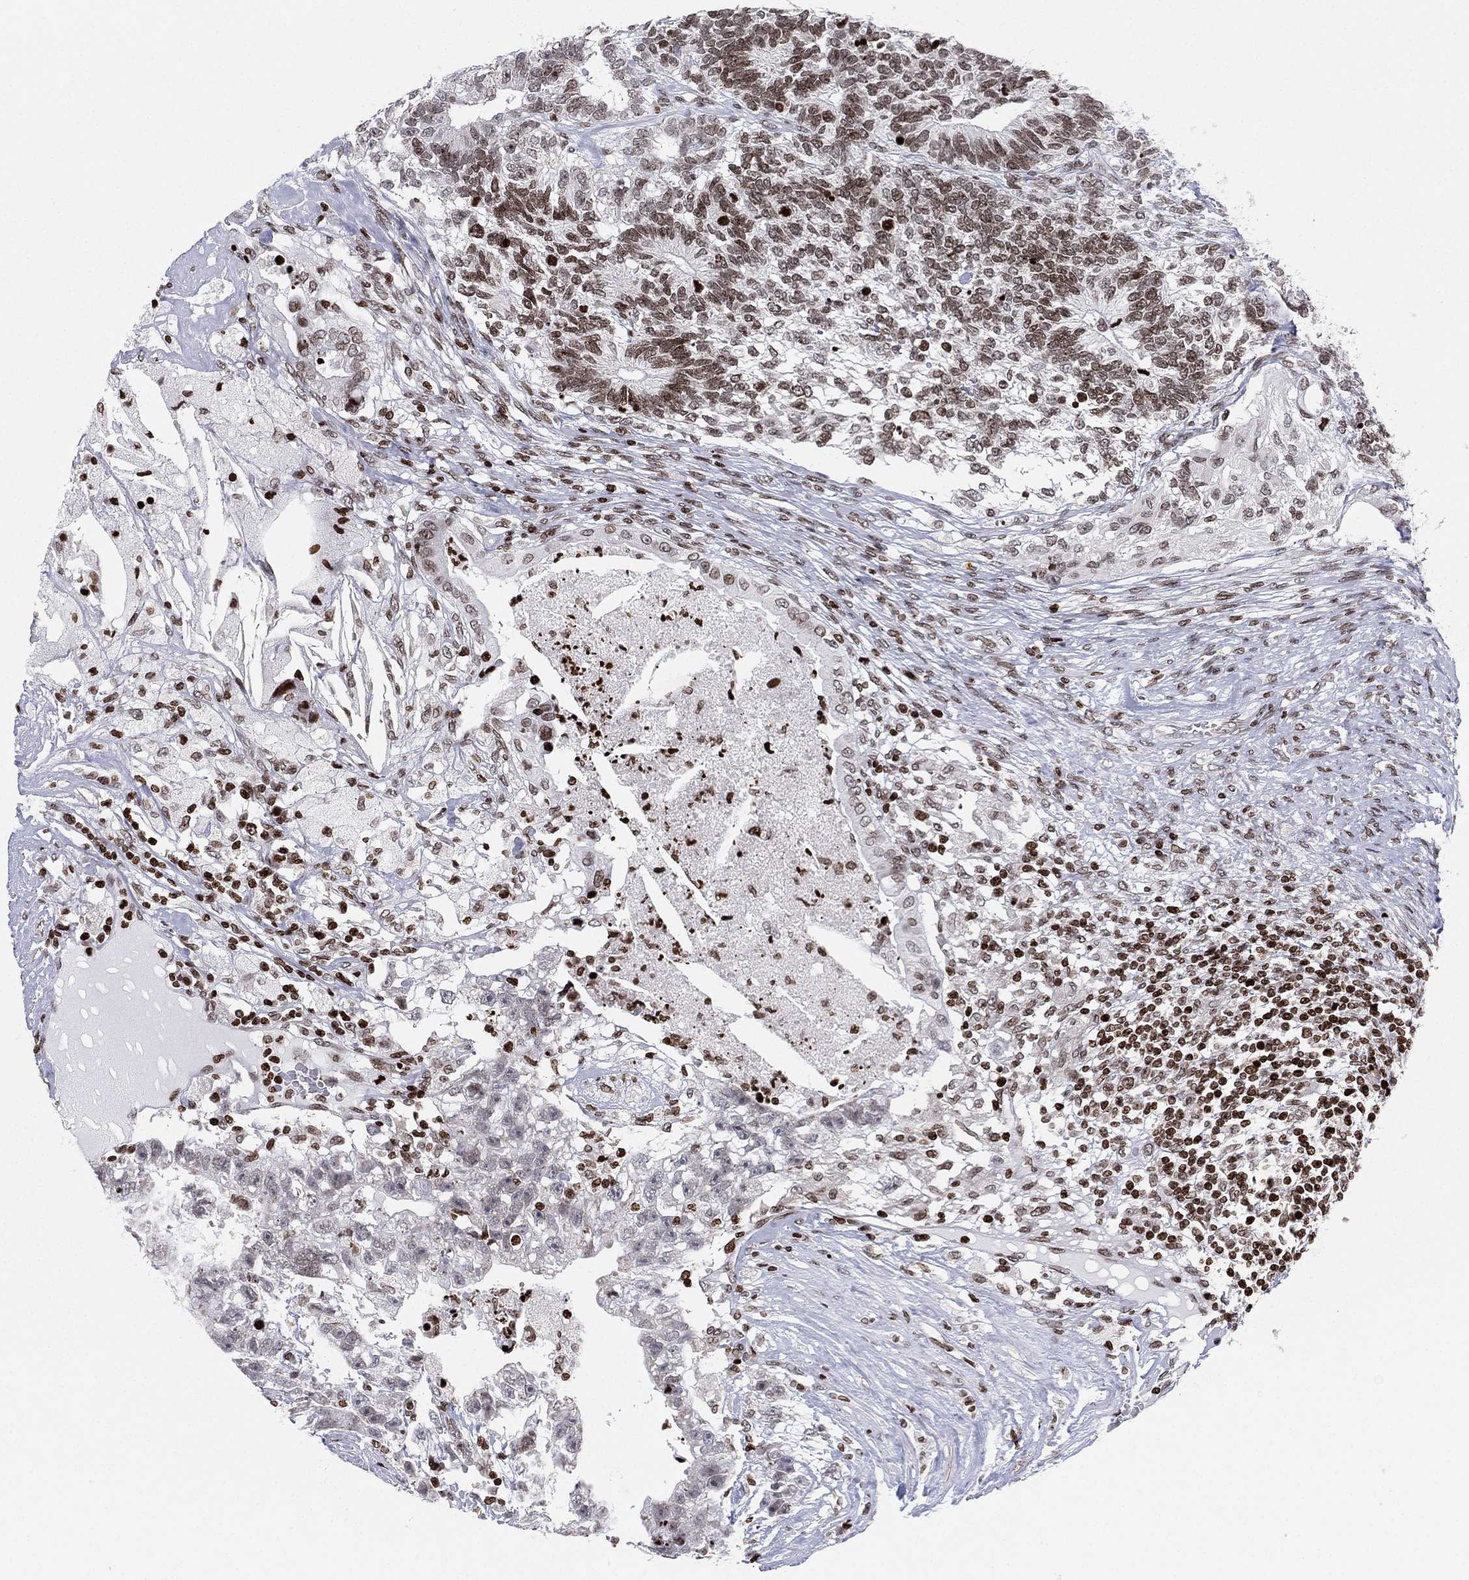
{"staining": {"intensity": "moderate", "quantity": "<25%", "location": "nuclear"}, "tissue": "testis cancer", "cell_type": "Tumor cells", "image_type": "cancer", "snomed": [{"axis": "morphology", "description": "Seminoma, NOS"}, {"axis": "morphology", "description": "Carcinoma, Embryonal, NOS"}, {"axis": "topography", "description": "Testis"}], "caption": "Protein staining of testis cancer (embryonal carcinoma) tissue exhibits moderate nuclear positivity in approximately <25% of tumor cells.", "gene": "MFSD14A", "patient": {"sex": "male", "age": 41}}